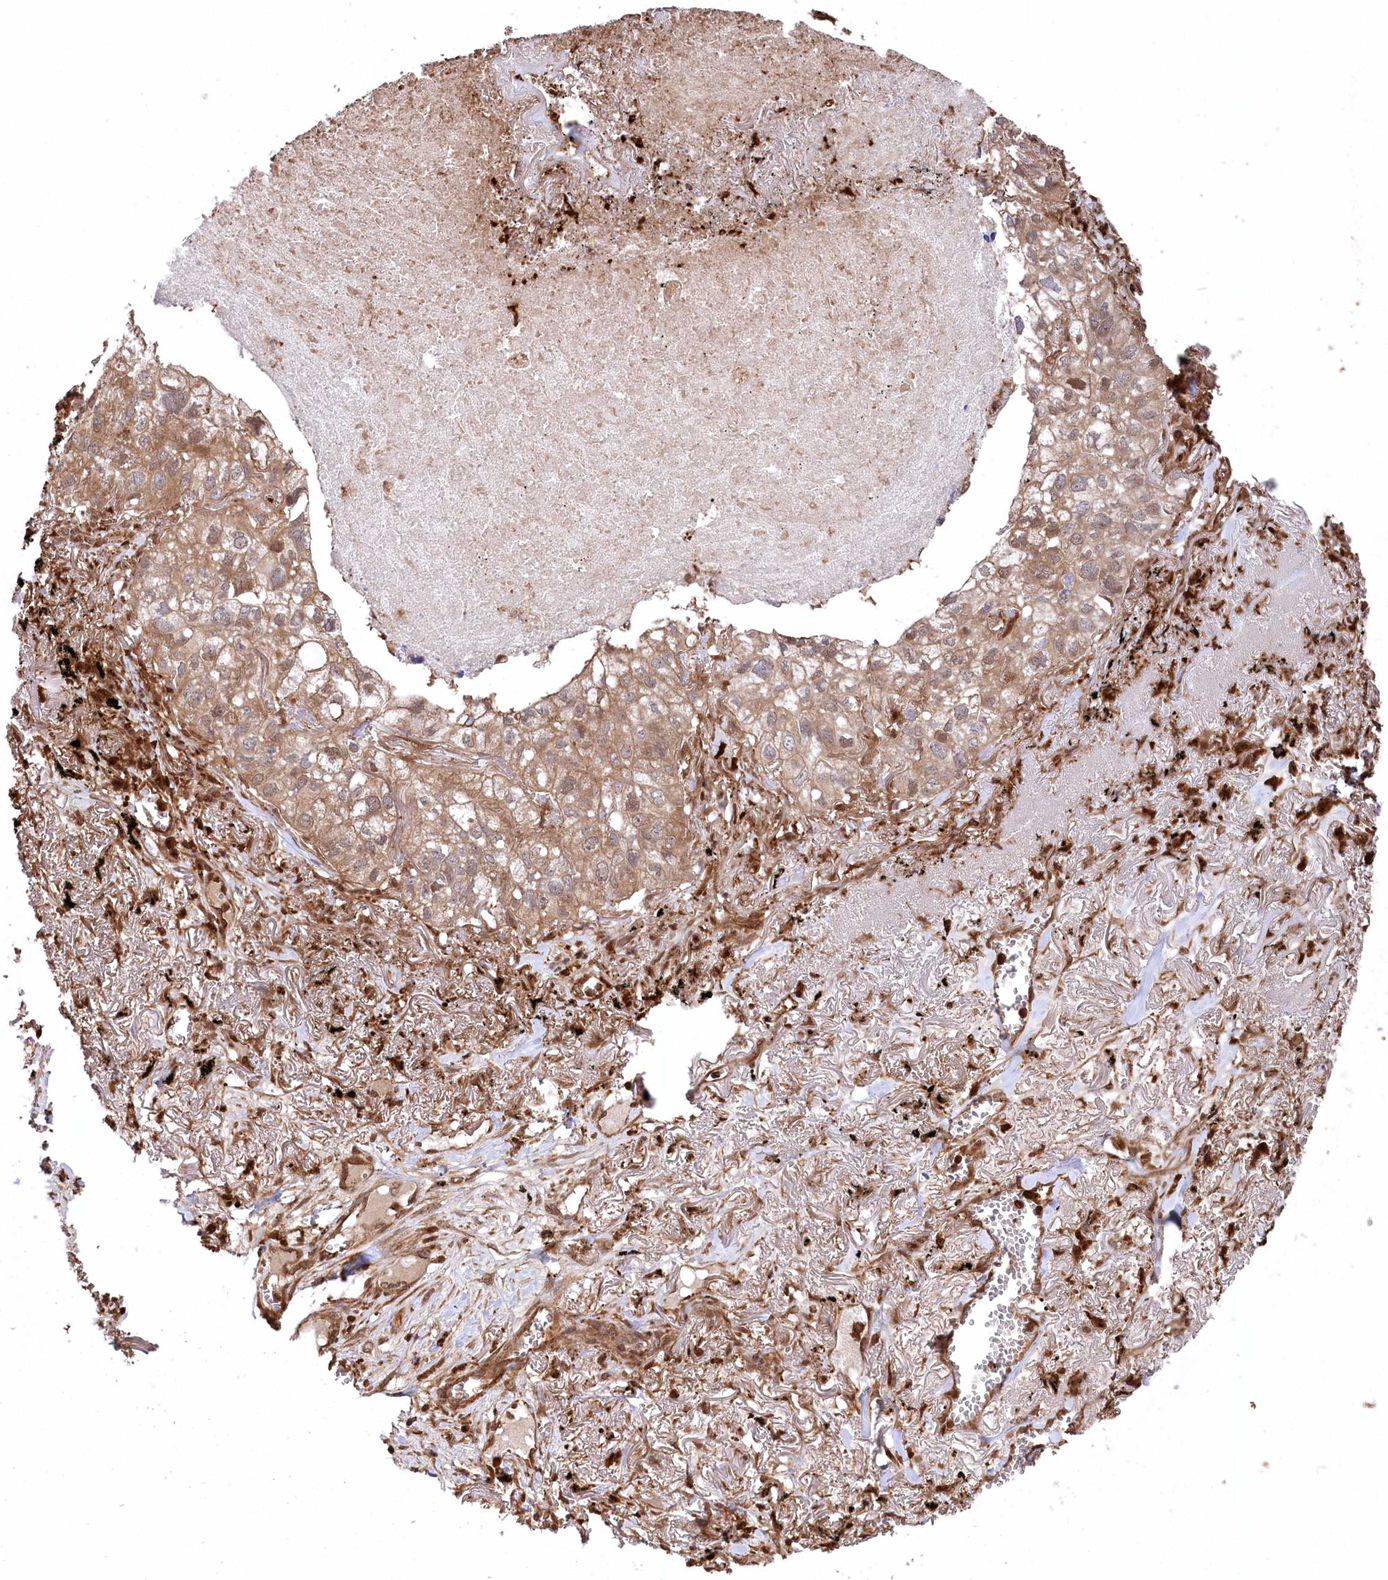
{"staining": {"intensity": "moderate", "quantity": ">75%", "location": "cytoplasmic/membranous,nuclear"}, "tissue": "lung cancer", "cell_type": "Tumor cells", "image_type": "cancer", "snomed": [{"axis": "morphology", "description": "Adenocarcinoma, NOS"}, {"axis": "topography", "description": "Lung"}], "caption": "Lung cancer stained with a protein marker exhibits moderate staining in tumor cells.", "gene": "LSG1", "patient": {"sex": "male", "age": 65}}